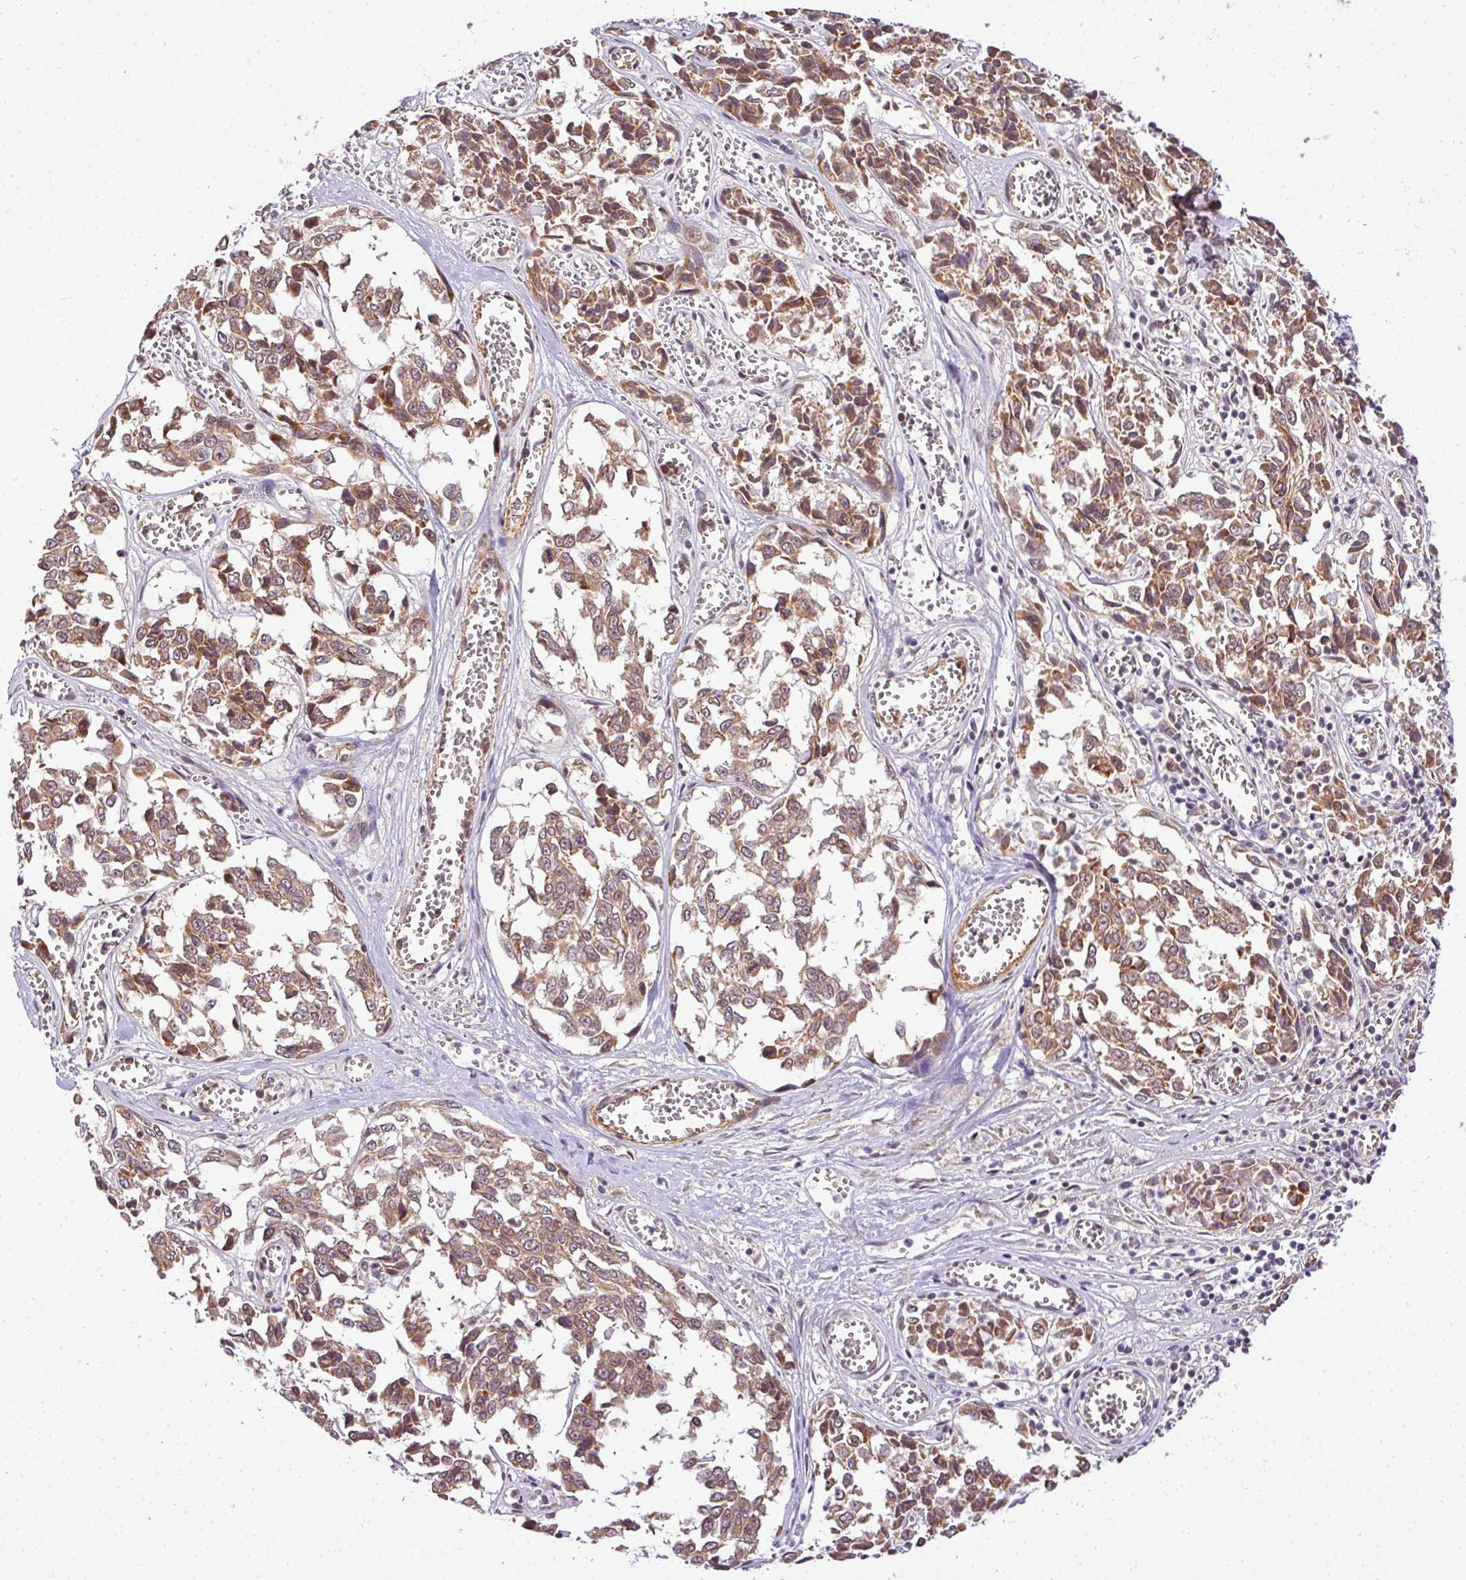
{"staining": {"intensity": "strong", "quantity": ">75%", "location": "cytoplasmic/membranous"}, "tissue": "melanoma", "cell_type": "Tumor cells", "image_type": "cancer", "snomed": [{"axis": "morphology", "description": "Malignant melanoma, NOS"}, {"axis": "topography", "description": "Skin"}], "caption": "The immunohistochemical stain highlights strong cytoplasmic/membranous expression in tumor cells of malignant melanoma tissue.", "gene": "C1orf226", "patient": {"sex": "female", "age": 64}}